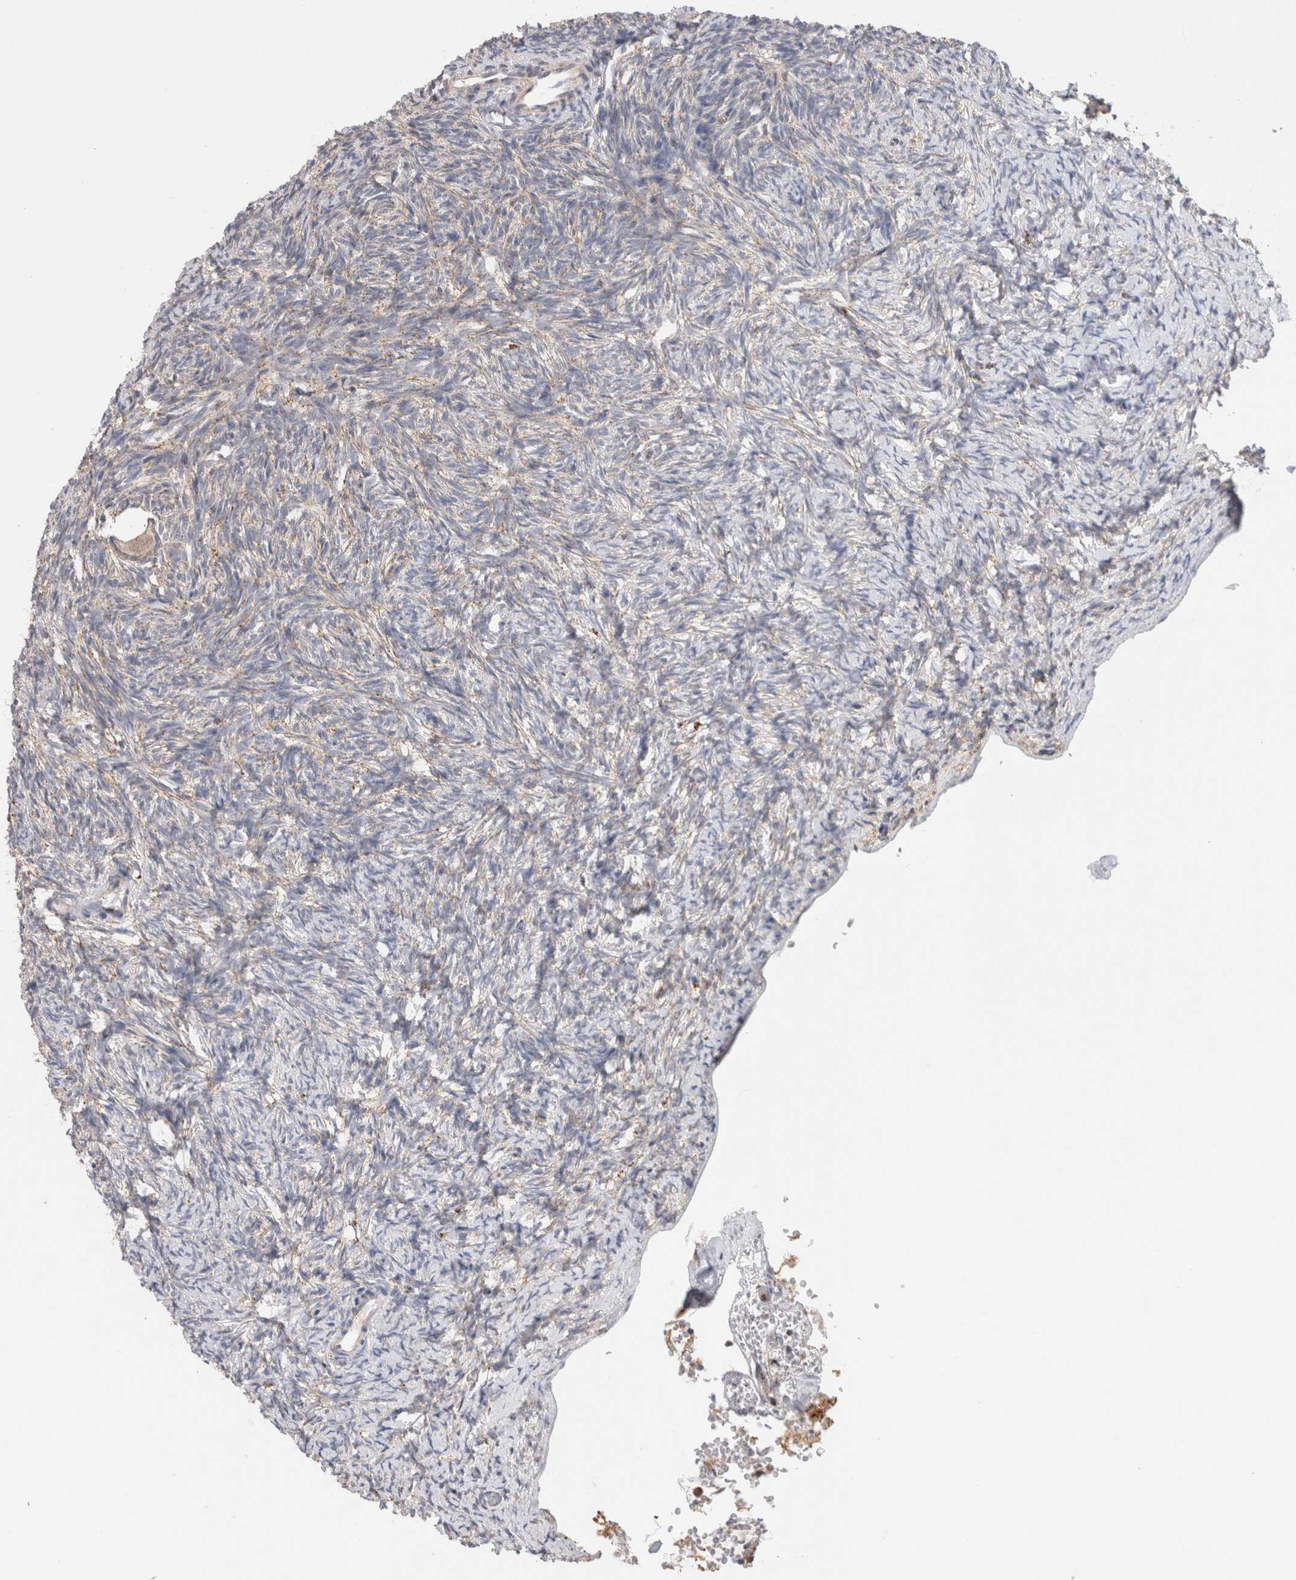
{"staining": {"intensity": "negative", "quantity": "none", "location": "none"}, "tissue": "ovary", "cell_type": "Follicle cells", "image_type": "normal", "snomed": [{"axis": "morphology", "description": "Normal tissue, NOS"}, {"axis": "topography", "description": "Ovary"}], "caption": "High power microscopy micrograph of an immunohistochemistry image of benign ovary, revealing no significant positivity in follicle cells. (DAB (3,3'-diaminobenzidine) immunohistochemistry (IHC) with hematoxylin counter stain).", "gene": "GNS", "patient": {"sex": "female", "age": 34}}